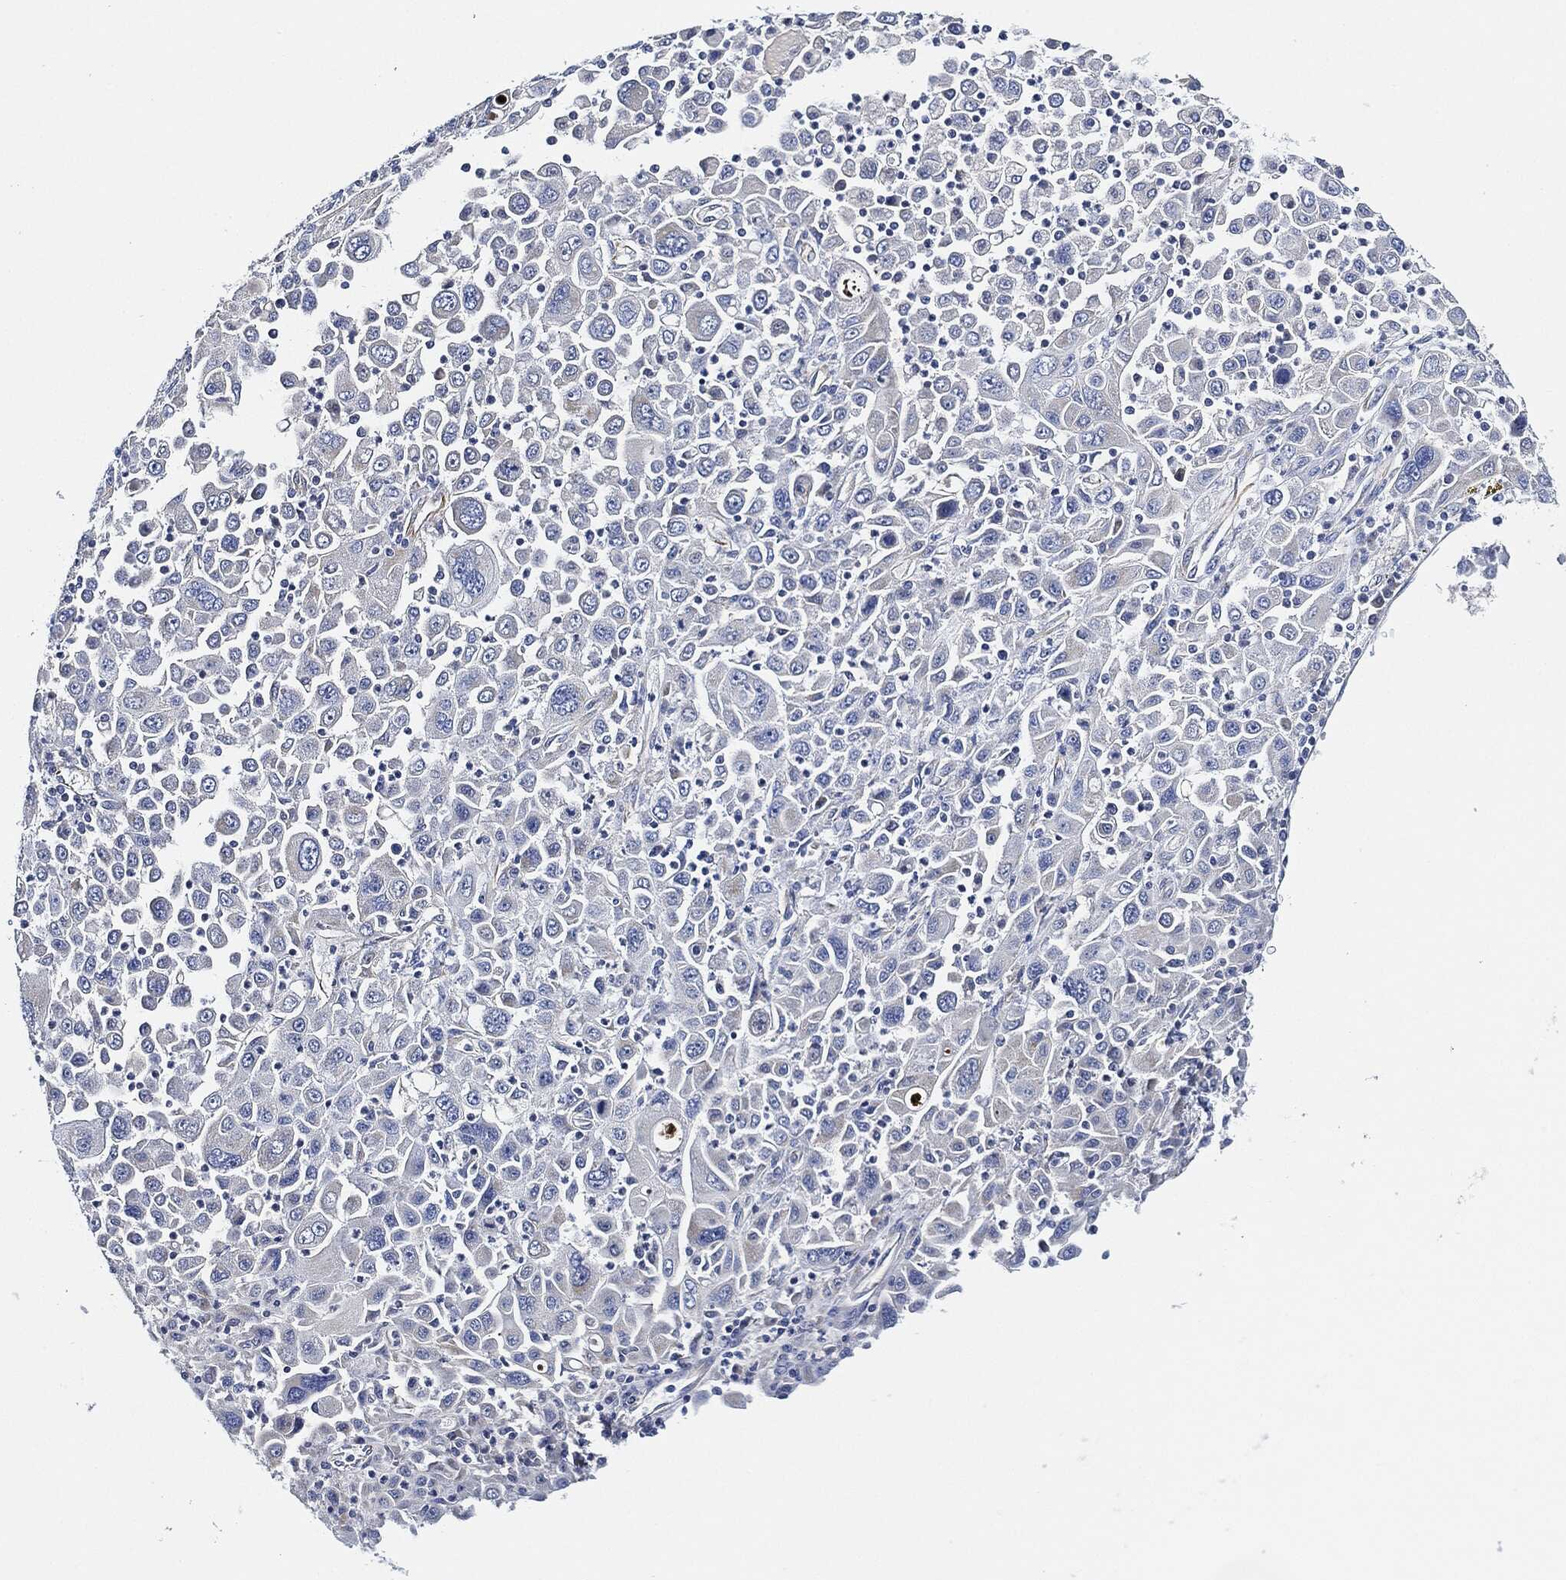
{"staining": {"intensity": "negative", "quantity": "none", "location": "none"}, "tissue": "stomach cancer", "cell_type": "Tumor cells", "image_type": "cancer", "snomed": [{"axis": "morphology", "description": "Adenocarcinoma, NOS"}, {"axis": "topography", "description": "Stomach"}], "caption": "A high-resolution photomicrograph shows immunohistochemistry staining of stomach cancer, which displays no significant positivity in tumor cells. Brightfield microscopy of immunohistochemistry stained with DAB (brown) and hematoxylin (blue), captured at high magnification.", "gene": "THSD1", "patient": {"sex": "male", "age": 56}}